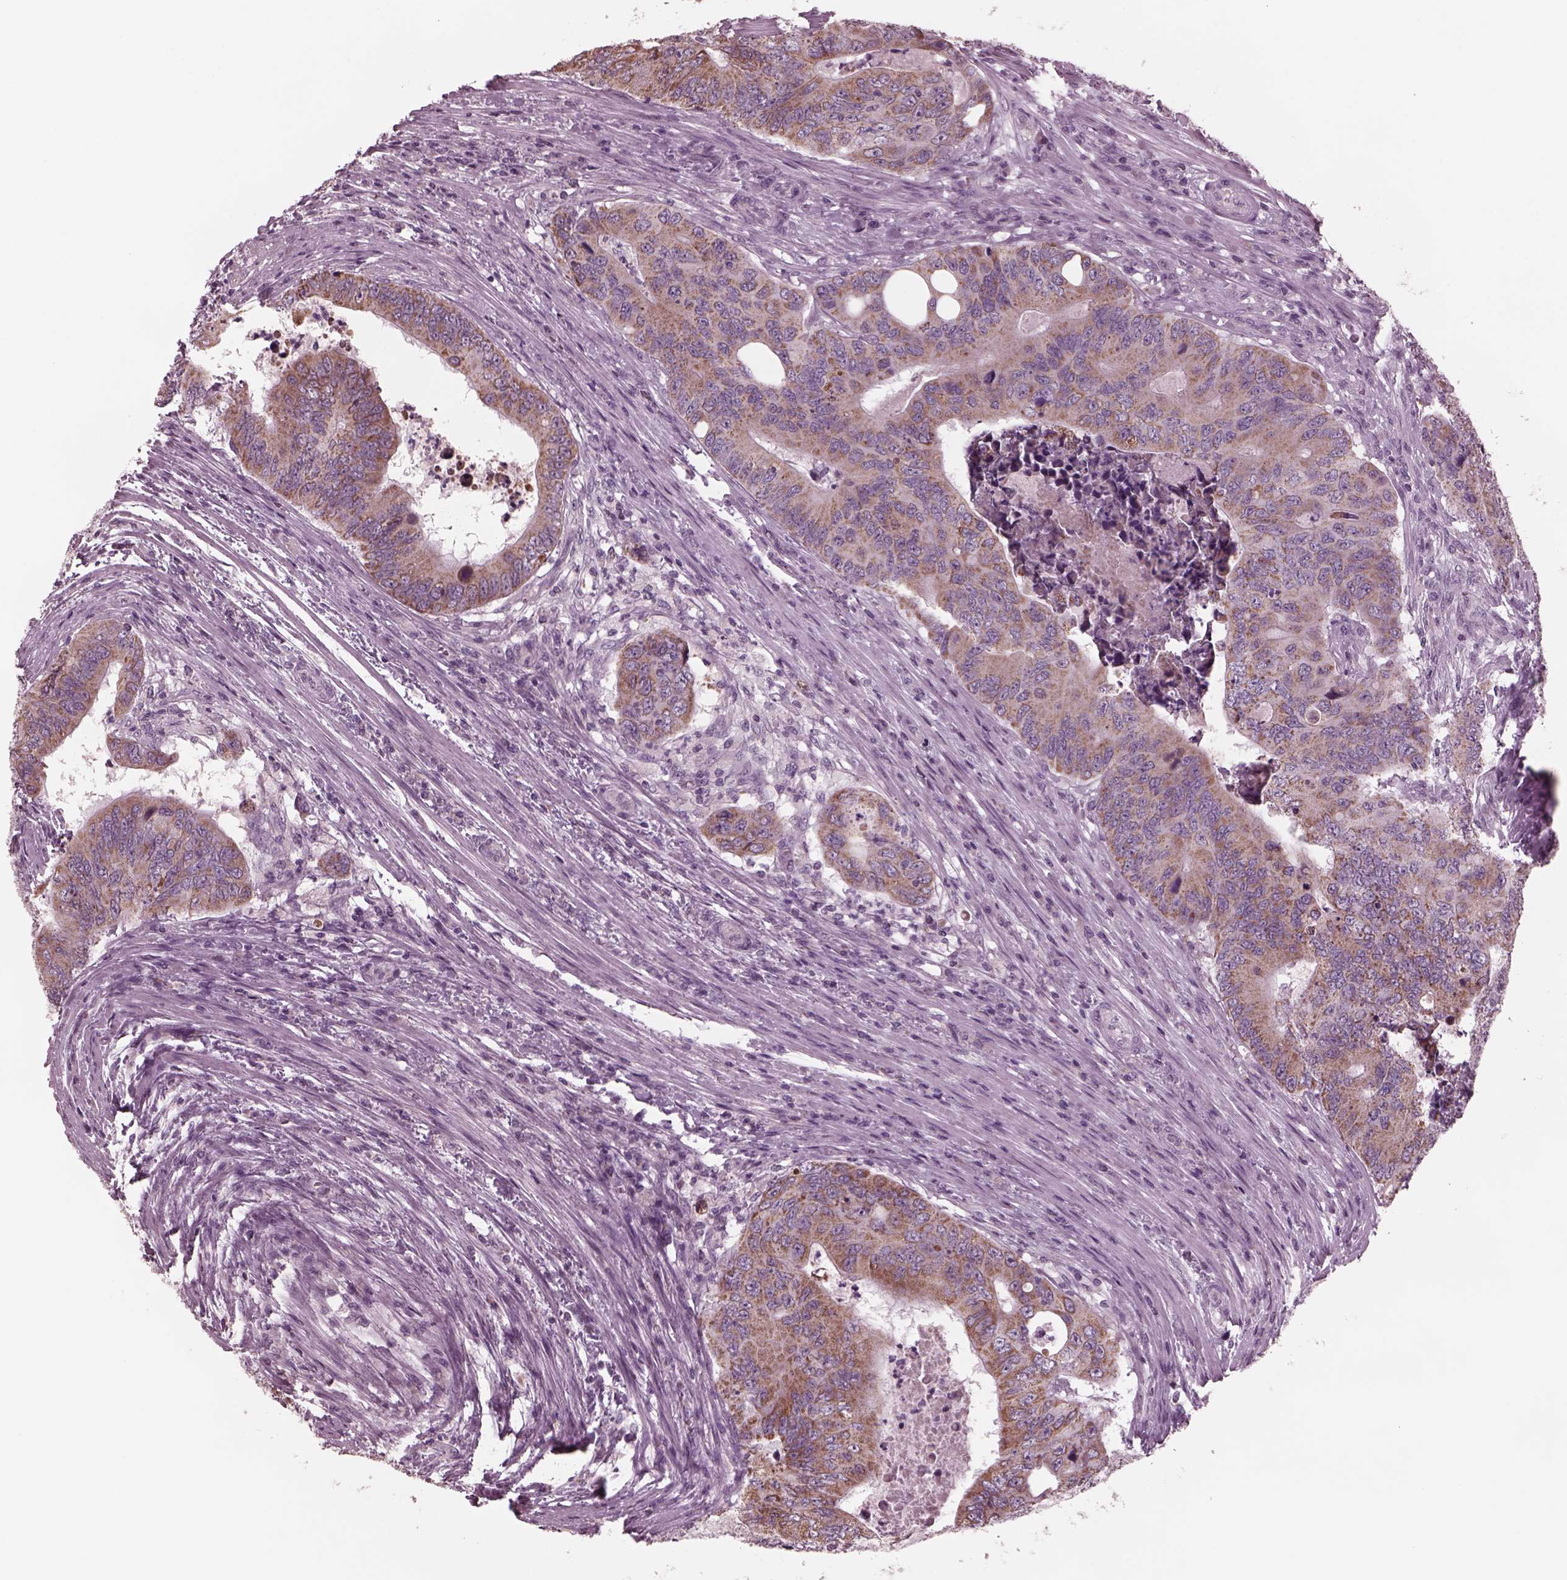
{"staining": {"intensity": "moderate", "quantity": ">75%", "location": "cytoplasmic/membranous"}, "tissue": "colorectal cancer", "cell_type": "Tumor cells", "image_type": "cancer", "snomed": [{"axis": "morphology", "description": "Adenocarcinoma, NOS"}, {"axis": "topography", "description": "Colon"}], "caption": "Colorectal cancer (adenocarcinoma) stained with immunohistochemistry demonstrates moderate cytoplasmic/membranous staining in approximately >75% of tumor cells.", "gene": "CELSR3", "patient": {"sex": "male", "age": 53}}